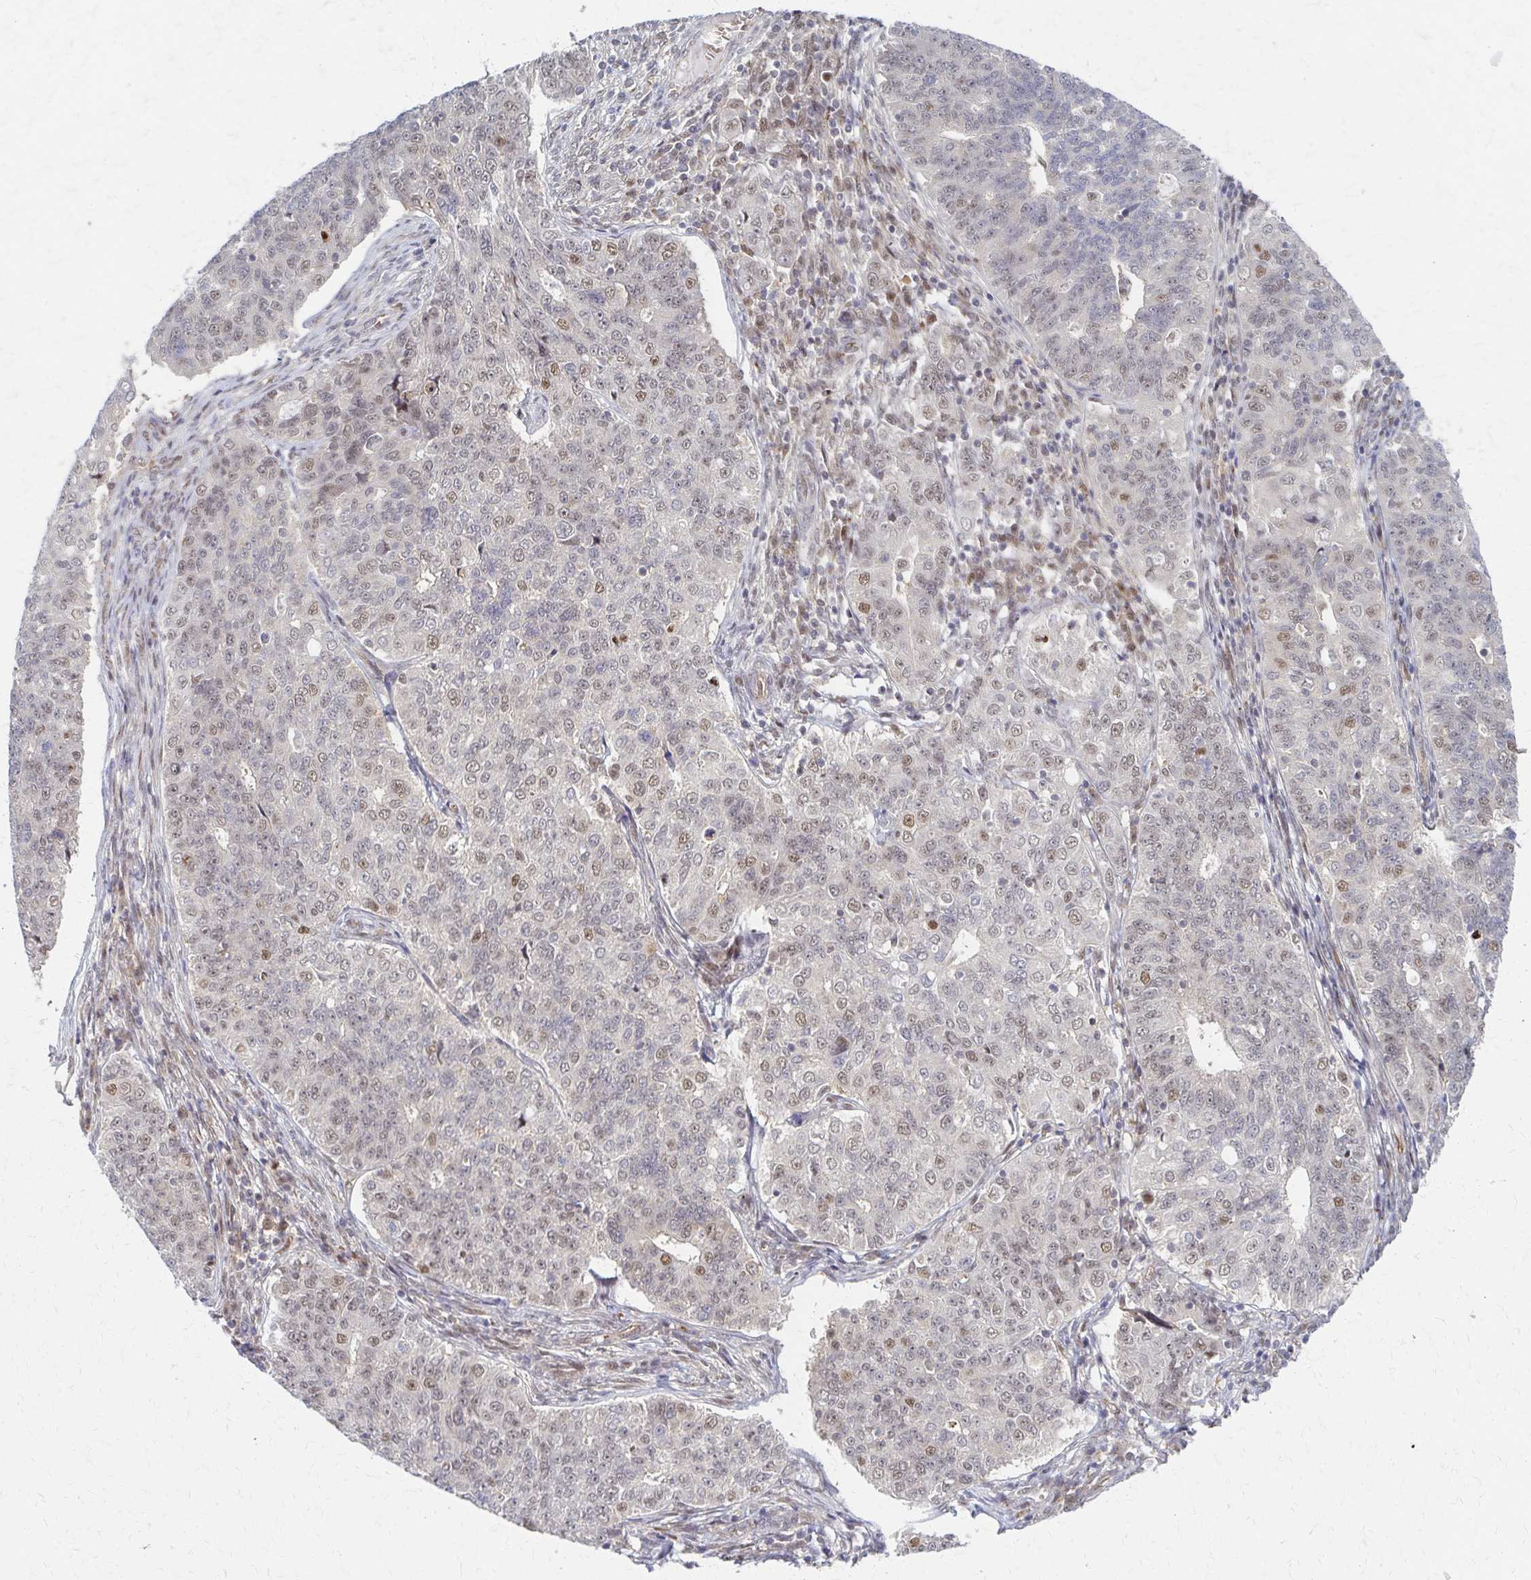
{"staining": {"intensity": "weak", "quantity": "25%-75%", "location": "nuclear"}, "tissue": "endometrial cancer", "cell_type": "Tumor cells", "image_type": "cancer", "snomed": [{"axis": "morphology", "description": "Adenocarcinoma, NOS"}, {"axis": "topography", "description": "Endometrium"}], "caption": "An immunohistochemistry (IHC) image of neoplastic tissue is shown. Protein staining in brown labels weak nuclear positivity in endometrial adenocarcinoma within tumor cells. (IHC, brightfield microscopy, high magnification).", "gene": "PSMD7", "patient": {"sex": "female", "age": 43}}